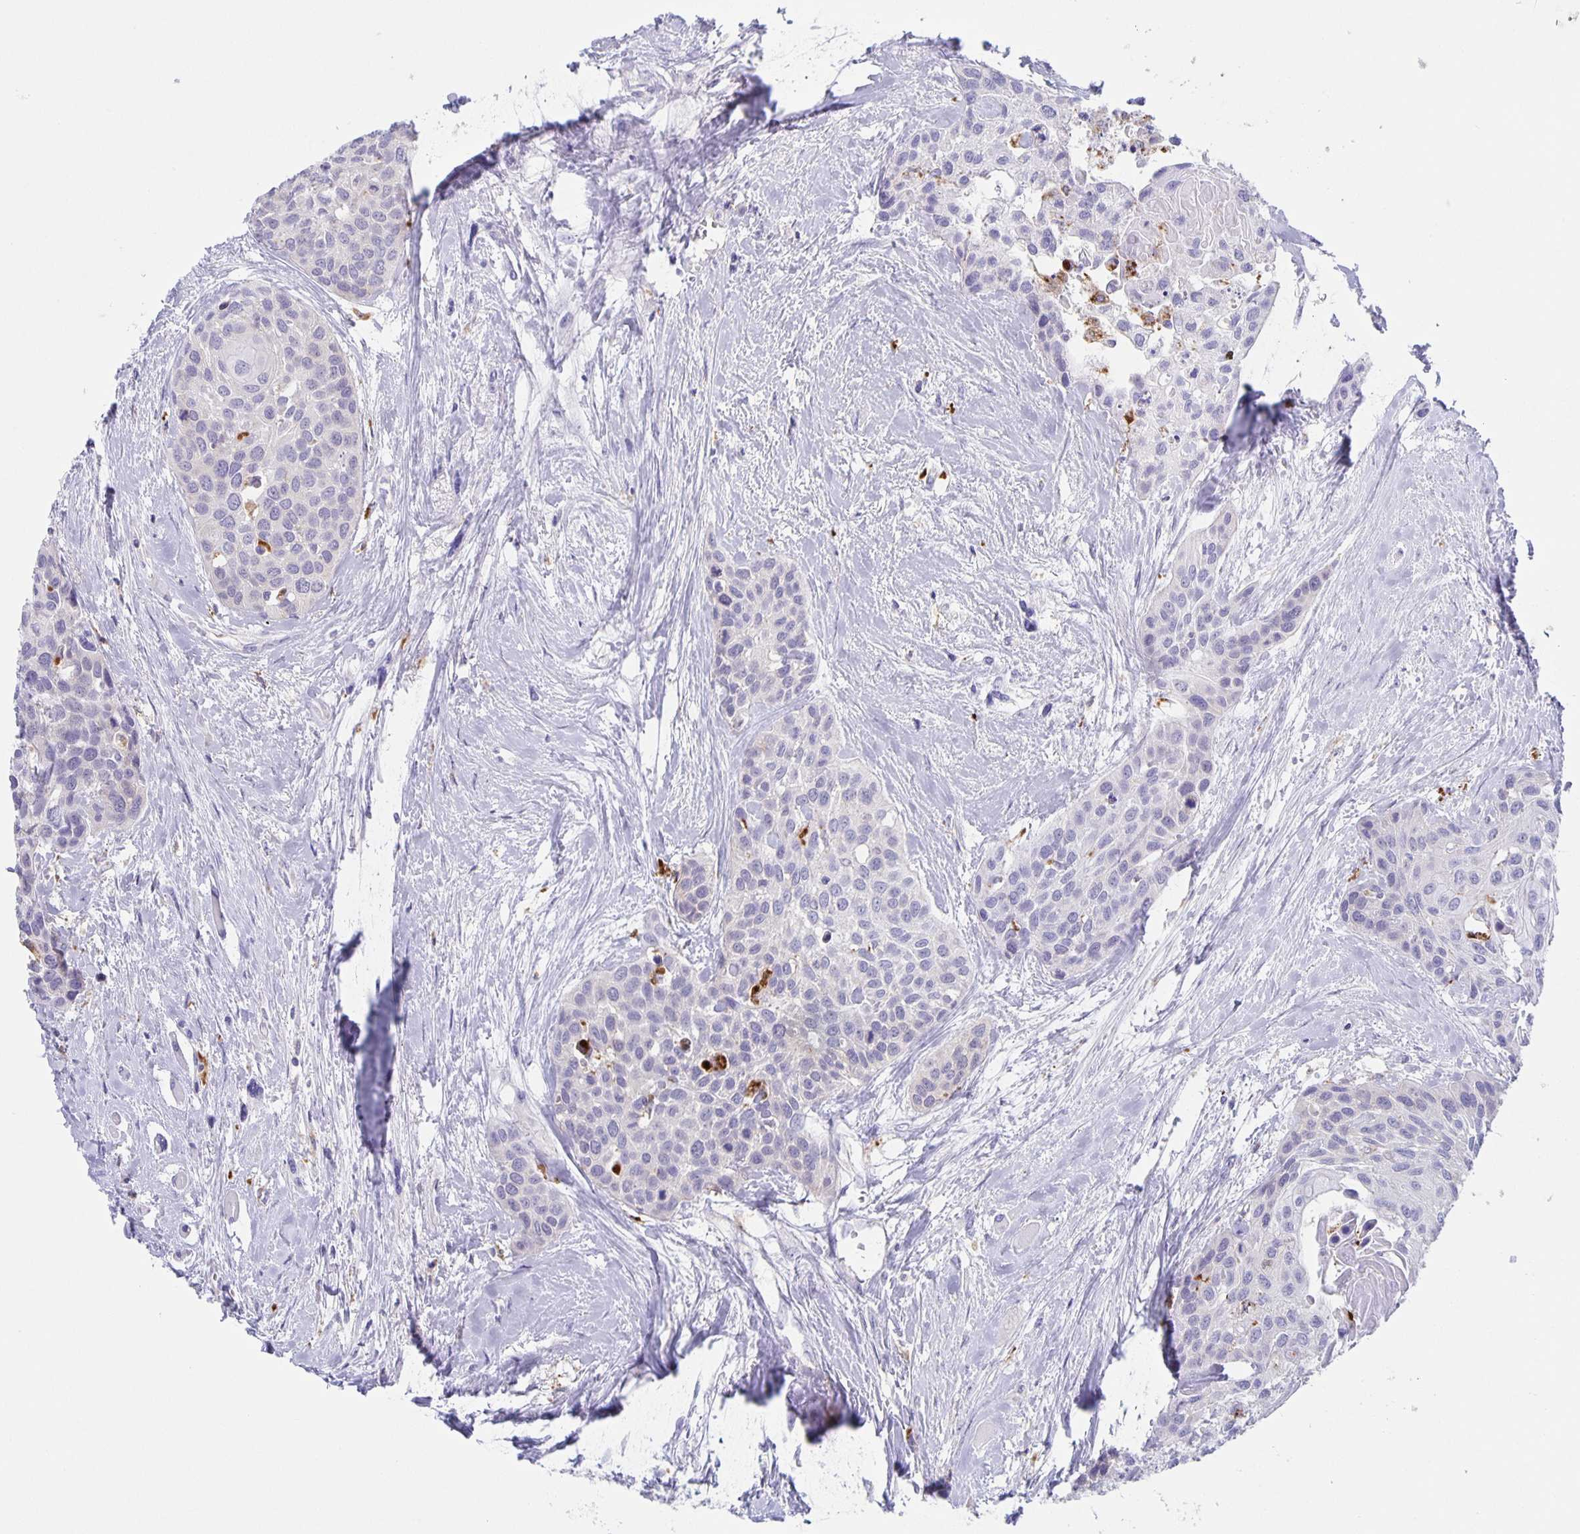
{"staining": {"intensity": "negative", "quantity": "none", "location": "none"}, "tissue": "head and neck cancer", "cell_type": "Tumor cells", "image_type": "cancer", "snomed": [{"axis": "morphology", "description": "Squamous cell carcinoma, NOS"}, {"axis": "topography", "description": "Head-Neck"}], "caption": "Photomicrograph shows no protein staining in tumor cells of head and neck cancer tissue.", "gene": "LIPA", "patient": {"sex": "female", "age": 50}}